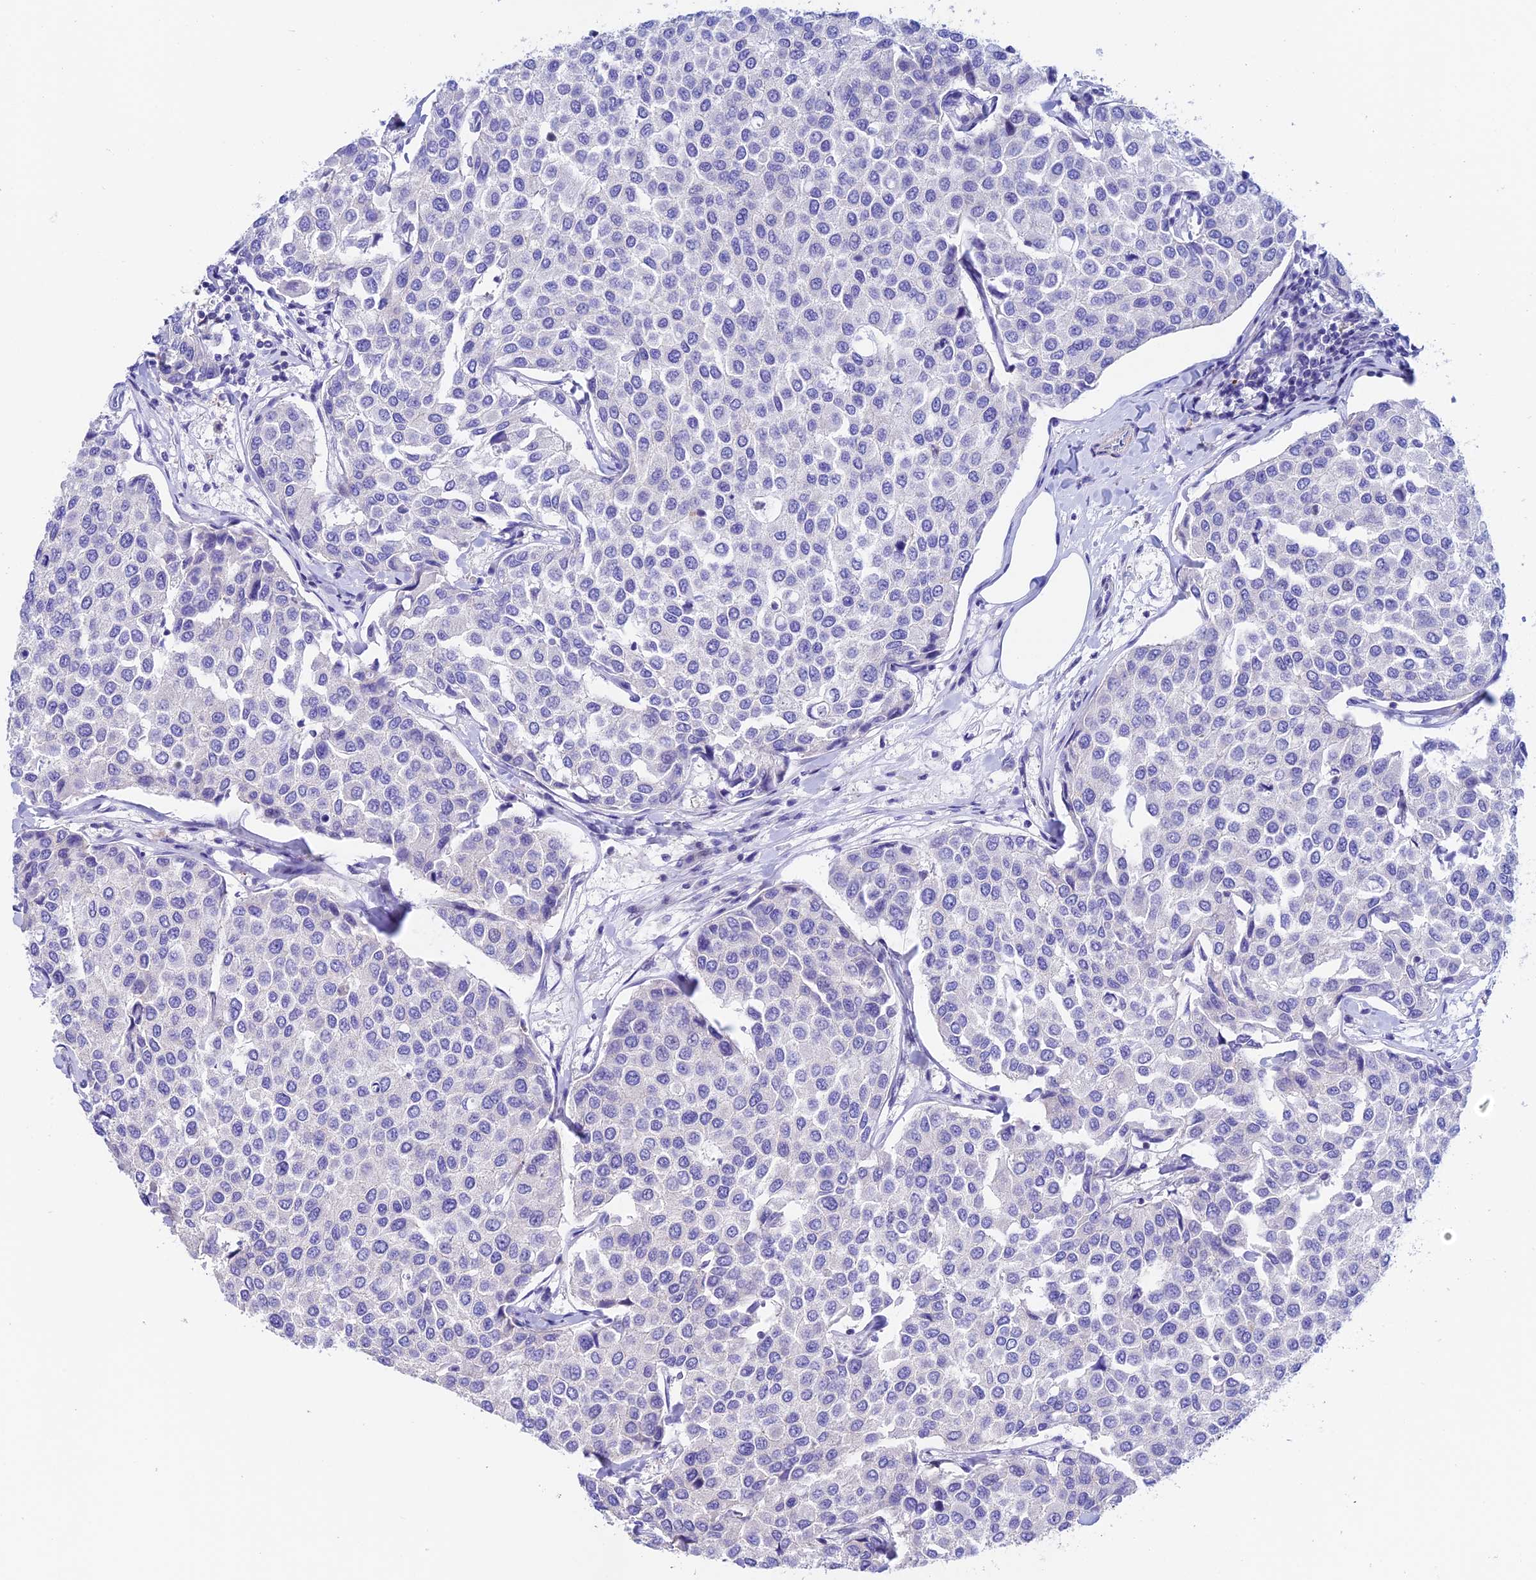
{"staining": {"intensity": "negative", "quantity": "none", "location": "none"}, "tissue": "breast cancer", "cell_type": "Tumor cells", "image_type": "cancer", "snomed": [{"axis": "morphology", "description": "Duct carcinoma"}, {"axis": "topography", "description": "Breast"}], "caption": "IHC photomicrograph of intraductal carcinoma (breast) stained for a protein (brown), which demonstrates no positivity in tumor cells.", "gene": "PRIM1", "patient": {"sex": "female", "age": 55}}